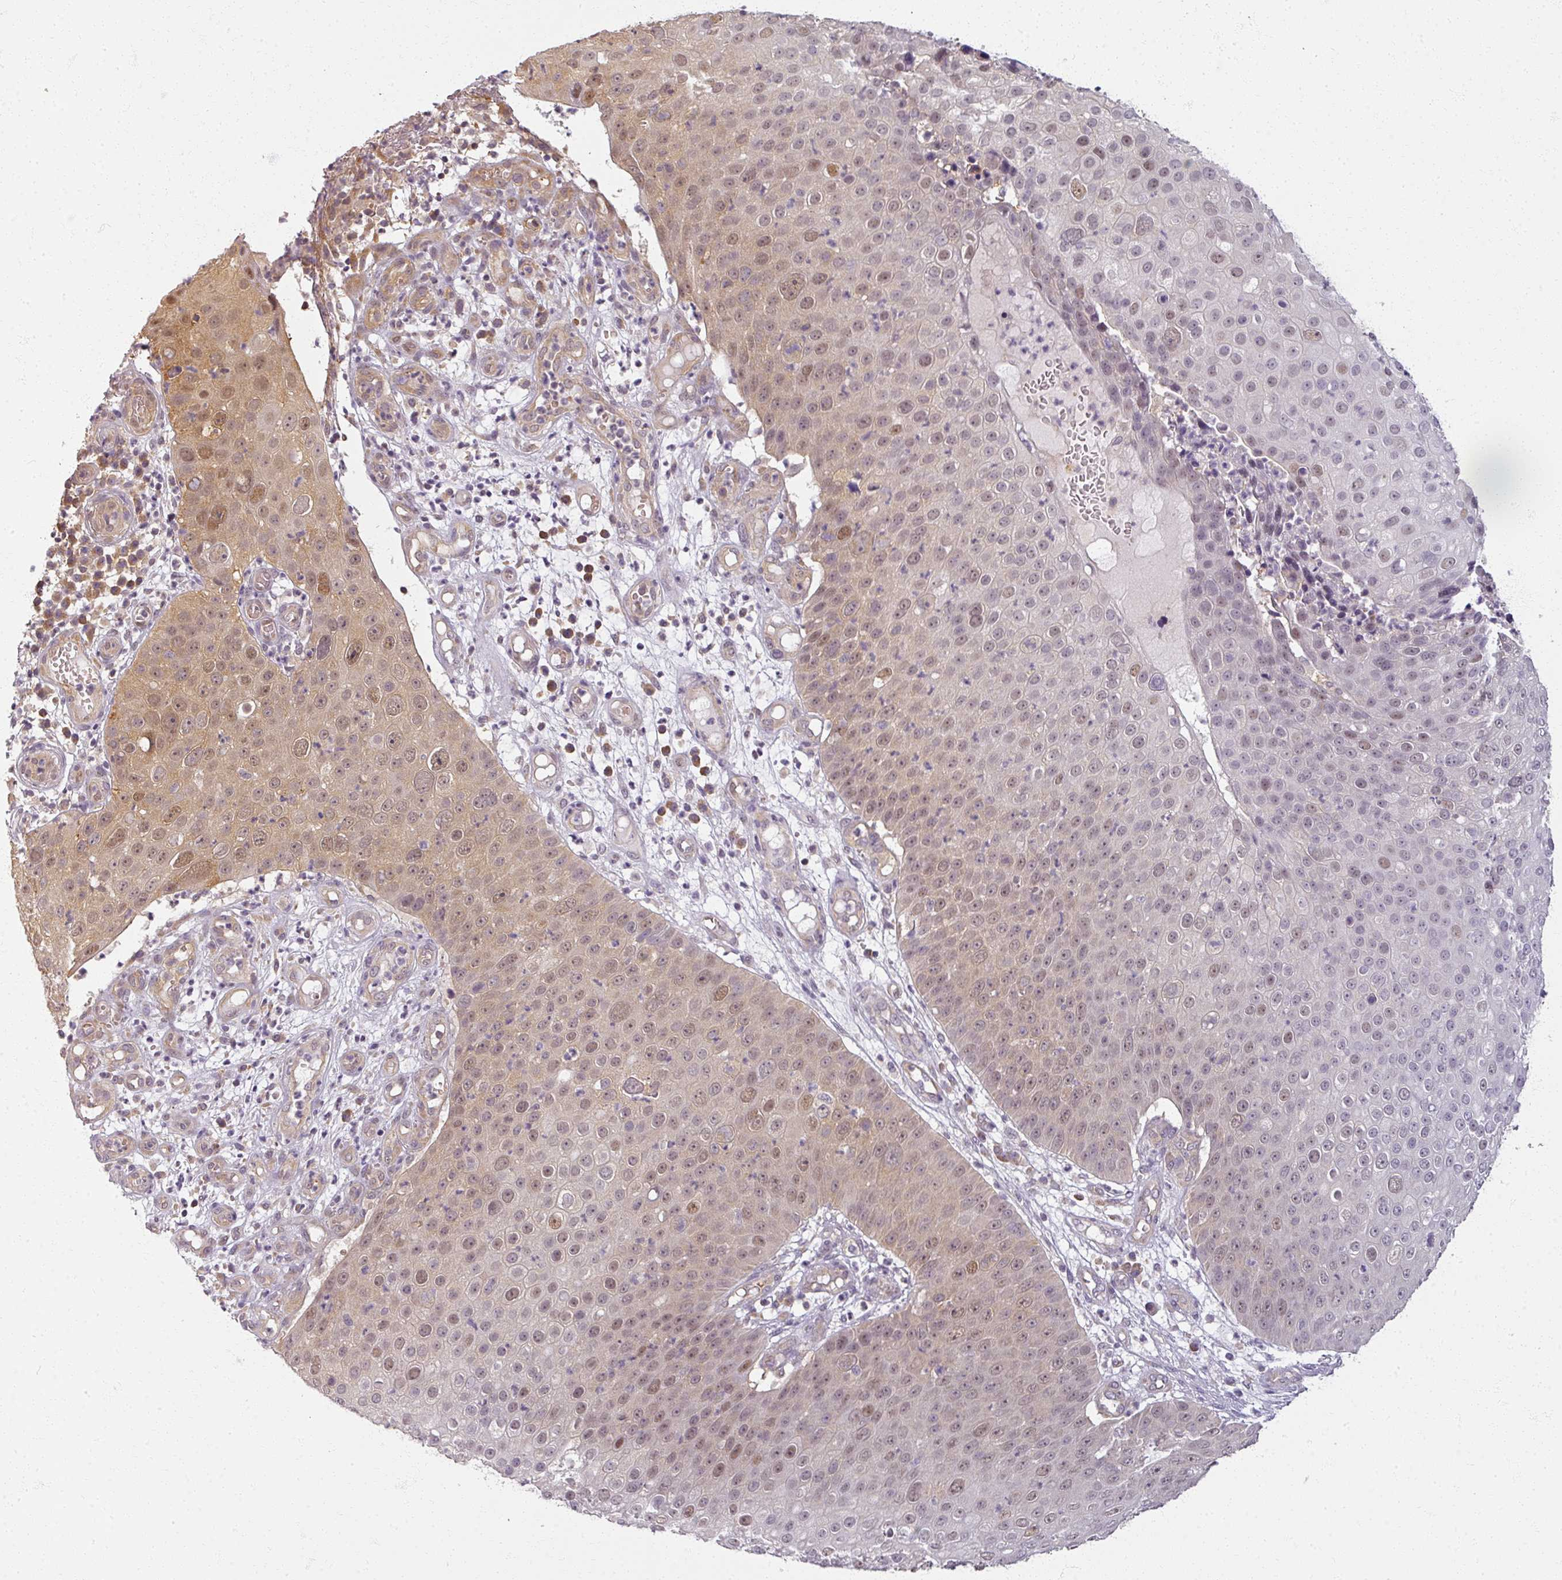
{"staining": {"intensity": "weak", "quantity": "25%-75%", "location": "cytoplasmic/membranous,nuclear"}, "tissue": "skin cancer", "cell_type": "Tumor cells", "image_type": "cancer", "snomed": [{"axis": "morphology", "description": "Squamous cell carcinoma, NOS"}, {"axis": "topography", "description": "Skin"}], "caption": "Human skin cancer stained with a protein marker displays weak staining in tumor cells.", "gene": "AGPAT4", "patient": {"sex": "male", "age": 71}}